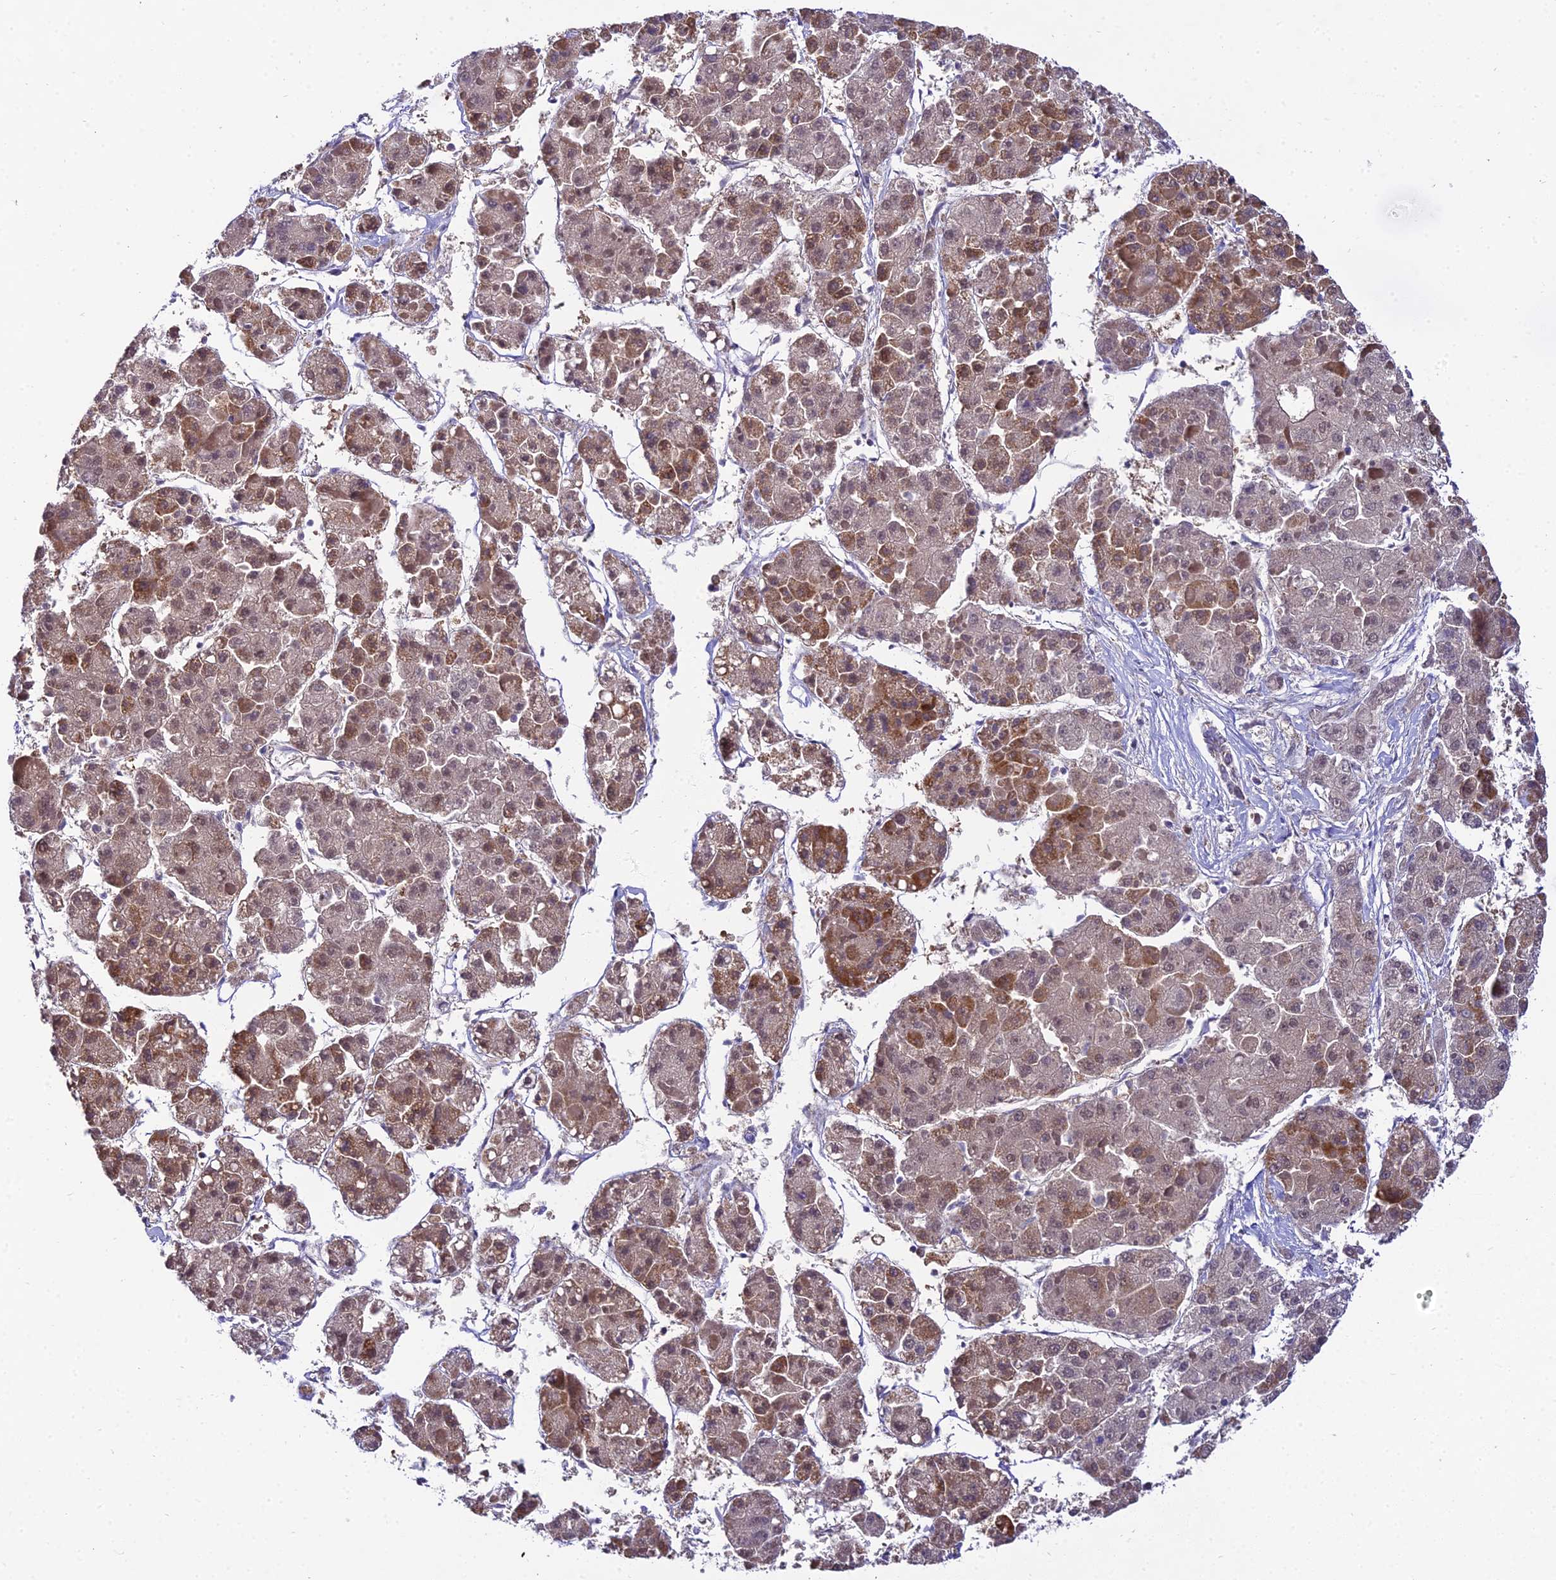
{"staining": {"intensity": "strong", "quantity": ">75%", "location": "cytoplasmic/membranous,nuclear"}, "tissue": "liver cancer", "cell_type": "Tumor cells", "image_type": "cancer", "snomed": [{"axis": "morphology", "description": "Carcinoma, Hepatocellular, NOS"}, {"axis": "topography", "description": "Liver"}], "caption": "Liver cancer (hepatocellular carcinoma) was stained to show a protein in brown. There is high levels of strong cytoplasmic/membranous and nuclear positivity in approximately >75% of tumor cells.", "gene": "PSMD2", "patient": {"sex": "female", "age": 73}}